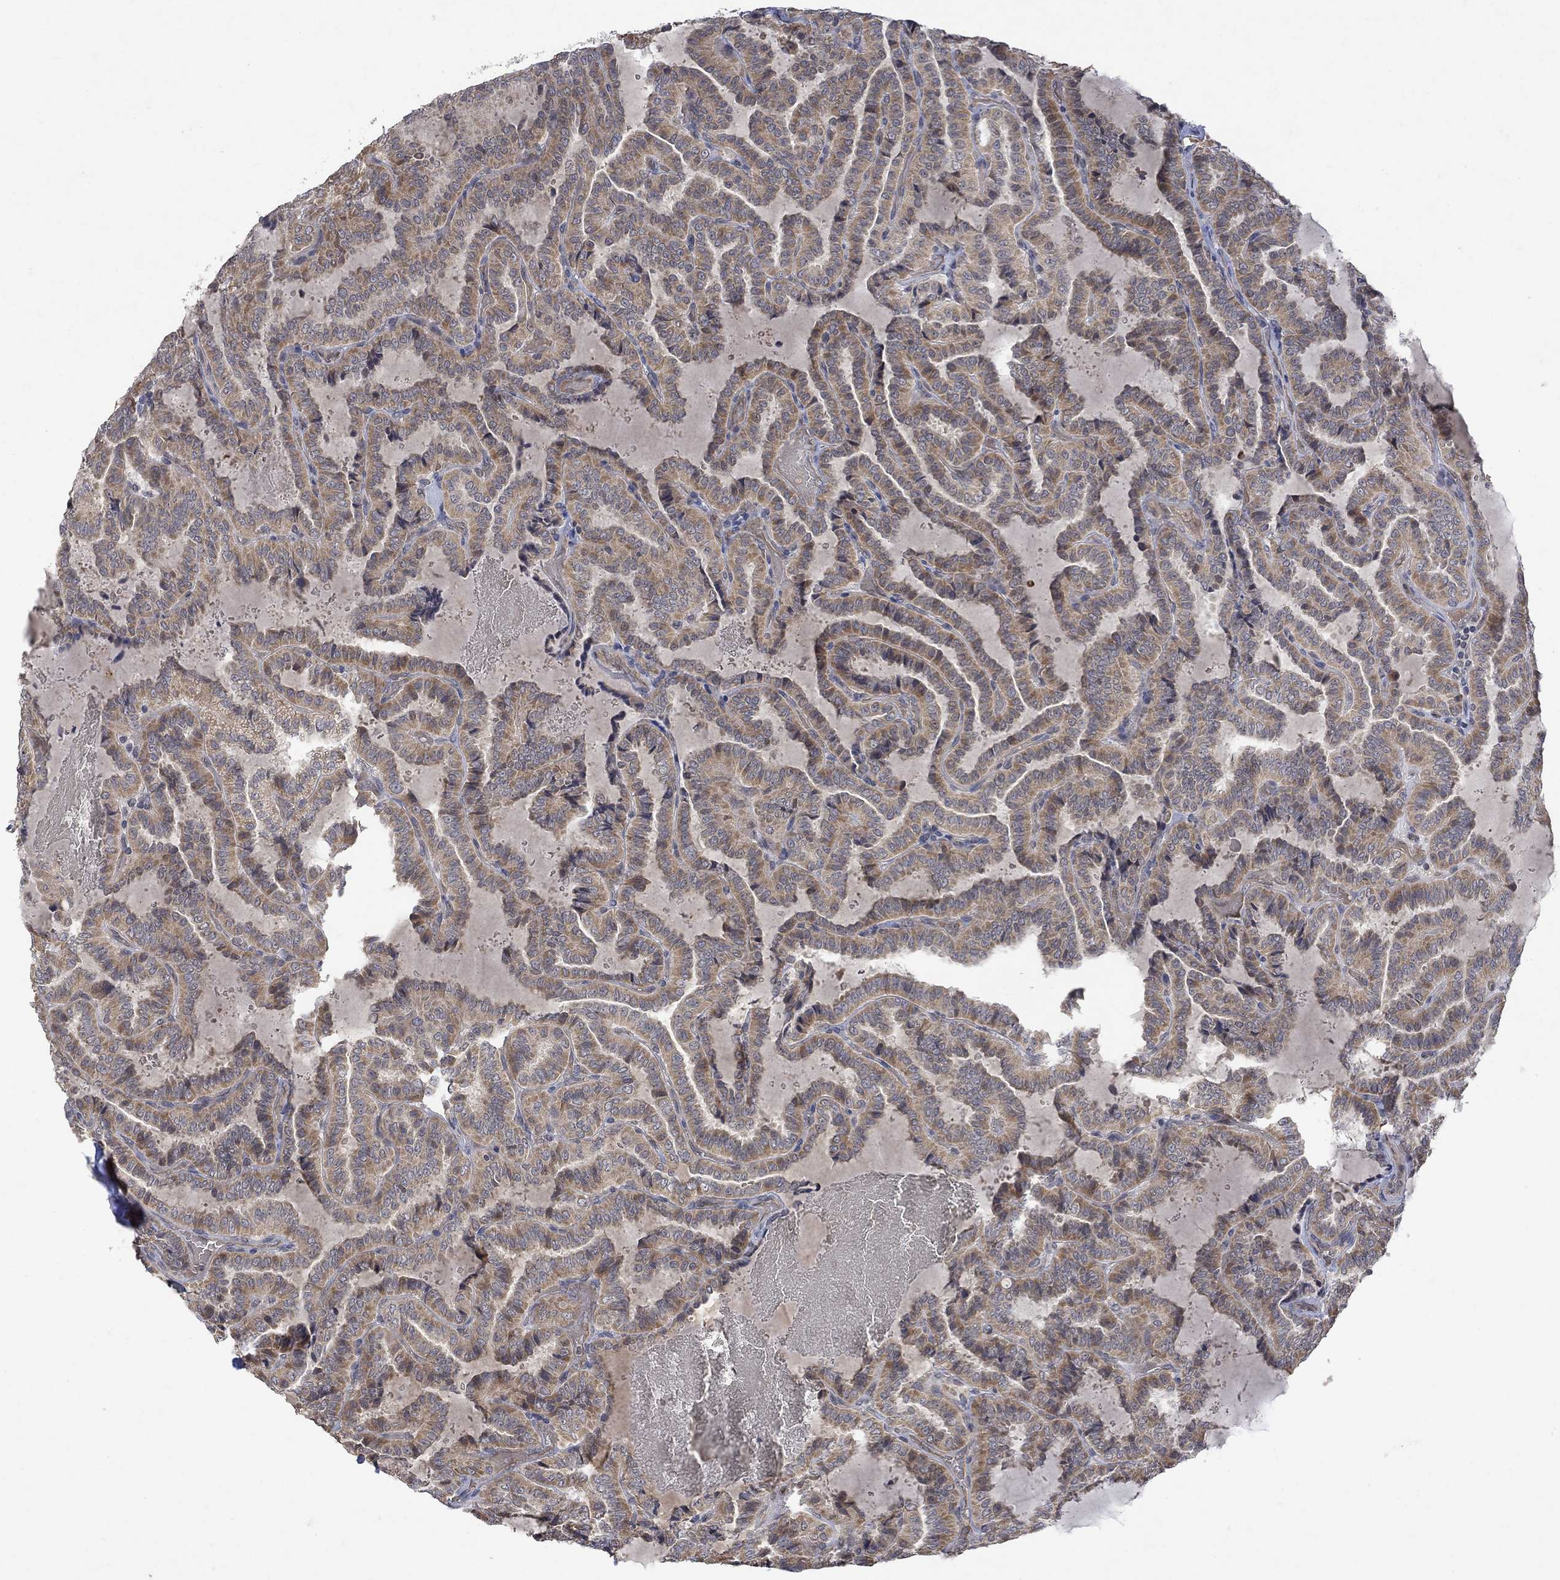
{"staining": {"intensity": "weak", "quantity": ">75%", "location": "cytoplasmic/membranous"}, "tissue": "thyroid cancer", "cell_type": "Tumor cells", "image_type": "cancer", "snomed": [{"axis": "morphology", "description": "Papillary adenocarcinoma, NOS"}, {"axis": "topography", "description": "Thyroid gland"}], "caption": "Immunohistochemical staining of thyroid papillary adenocarcinoma displays low levels of weak cytoplasmic/membranous expression in approximately >75% of tumor cells.", "gene": "GRIN2D", "patient": {"sex": "female", "age": 39}}